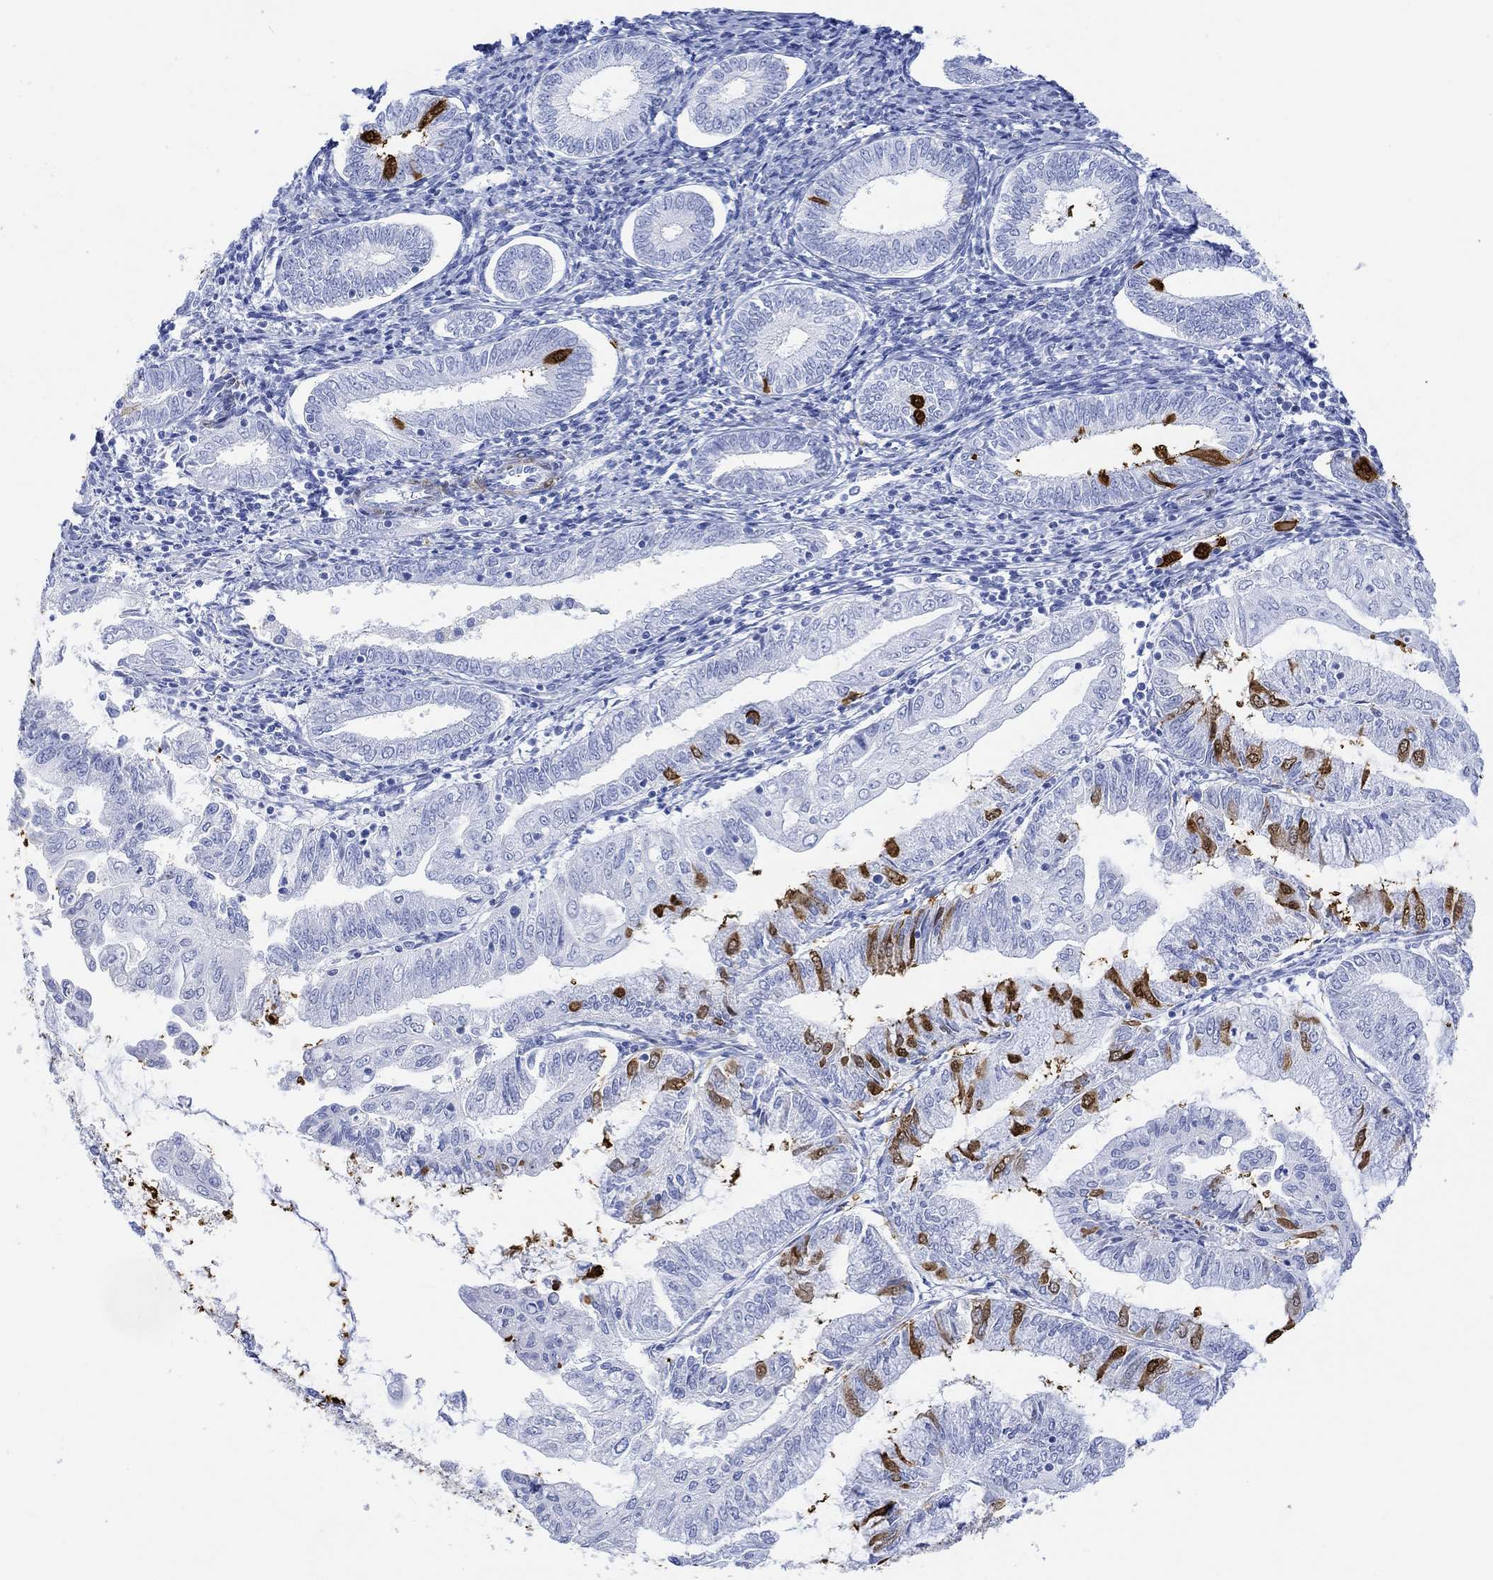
{"staining": {"intensity": "strong", "quantity": "25%-75%", "location": "cytoplasmic/membranous,nuclear"}, "tissue": "endometrial cancer", "cell_type": "Tumor cells", "image_type": "cancer", "snomed": [{"axis": "morphology", "description": "Adenocarcinoma, NOS"}, {"axis": "topography", "description": "Endometrium"}], "caption": "Endometrial cancer (adenocarcinoma) tissue shows strong cytoplasmic/membranous and nuclear positivity in about 25%-75% of tumor cells, visualized by immunohistochemistry.", "gene": "TPPP3", "patient": {"sex": "female", "age": 56}}